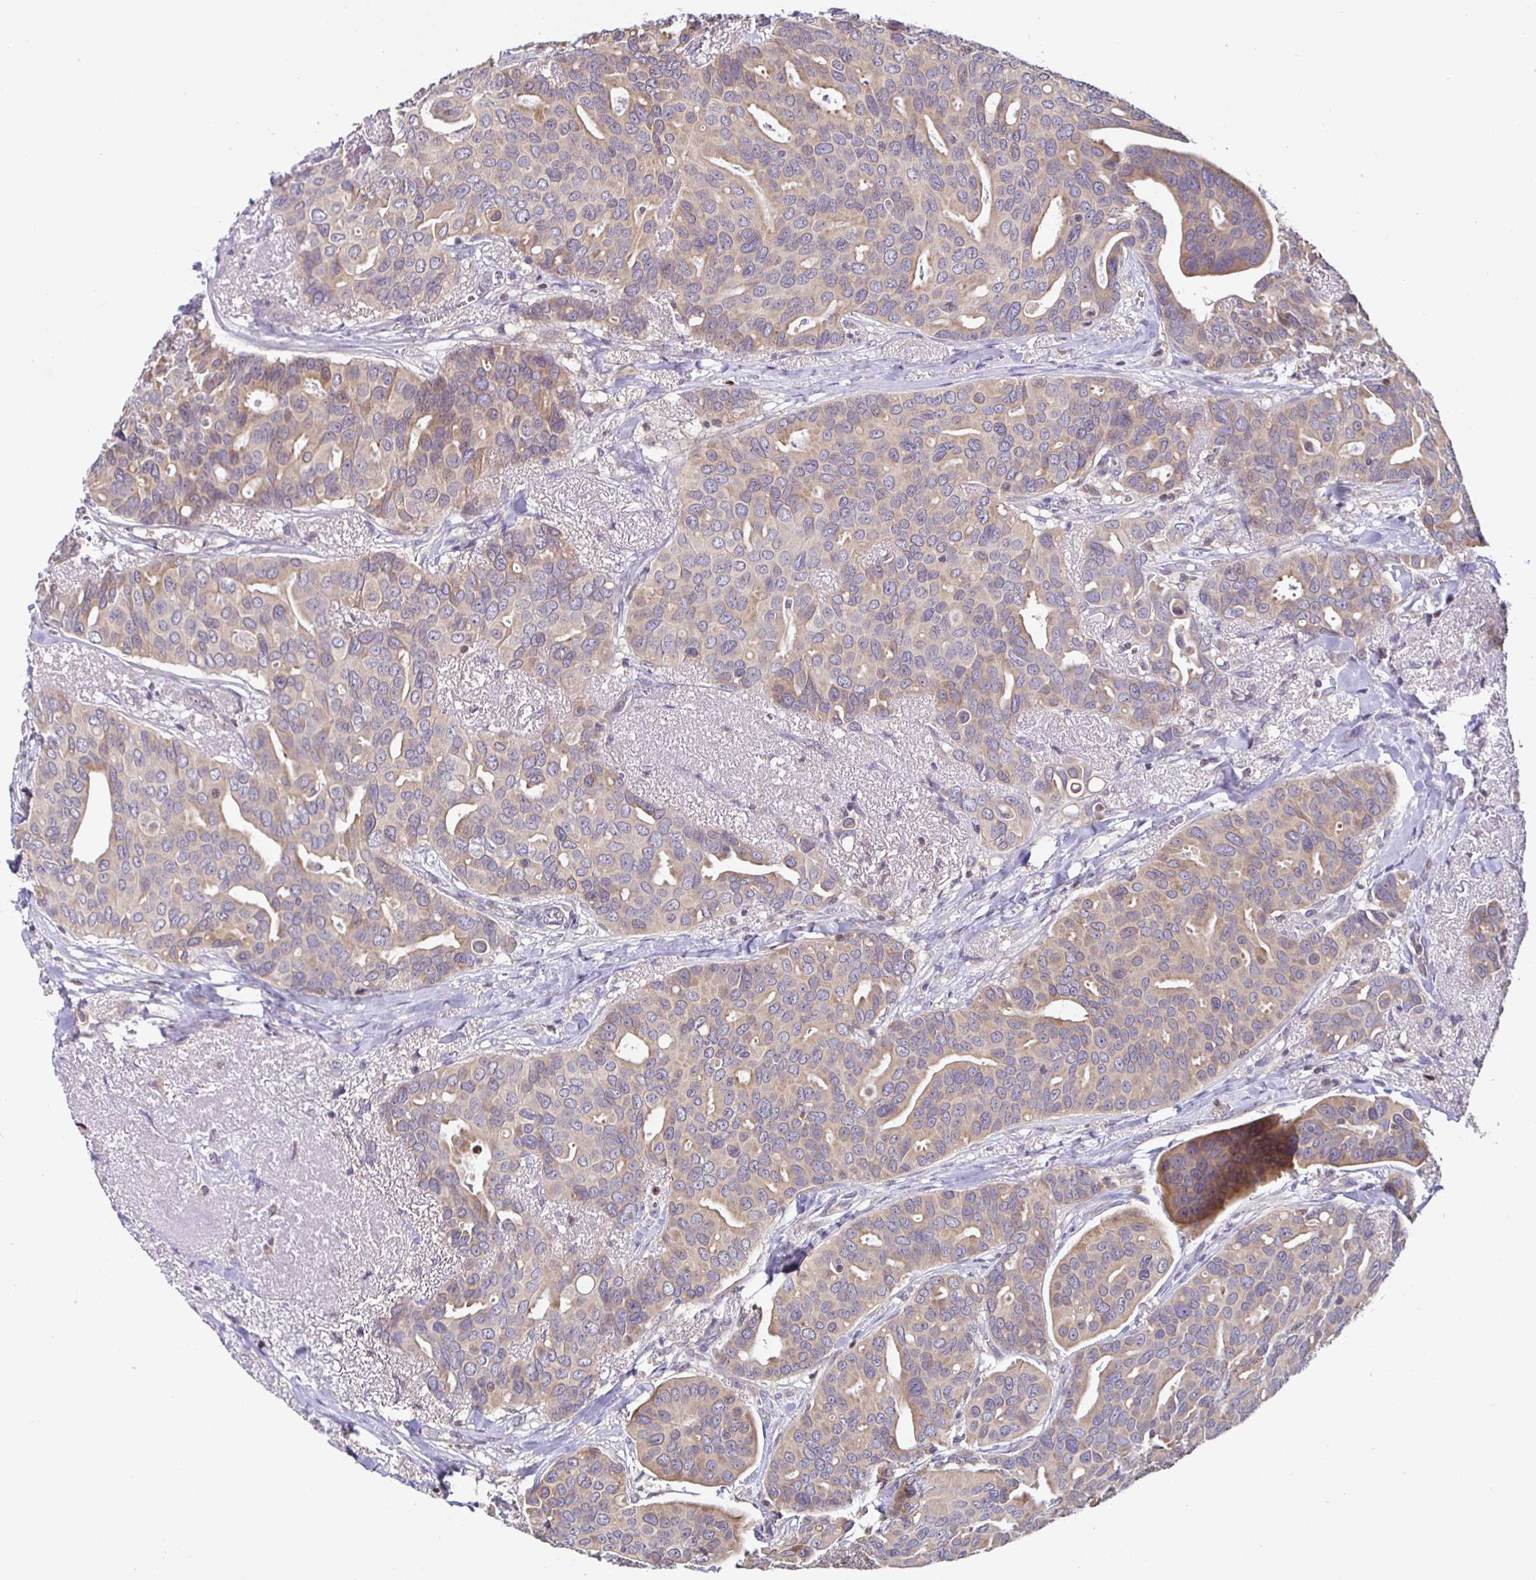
{"staining": {"intensity": "weak", "quantity": ">75%", "location": "cytoplasmic/membranous"}, "tissue": "breast cancer", "cell_type": "Tumor cells", "image_type": "cancer", "snomed": [{"axis": "morphology", "description": "Duct carcinoma"}, {"axis": "topography", "description": "Breast"}], "caption": "Breast cancer (intraductal carcinoma) stained with a brown dye reveals weak cytoplasmic/membranous positive positivity in about >75% of tumor cells.", "gene": "SATB1", "patient": {"sex": "female", "age": 54}}